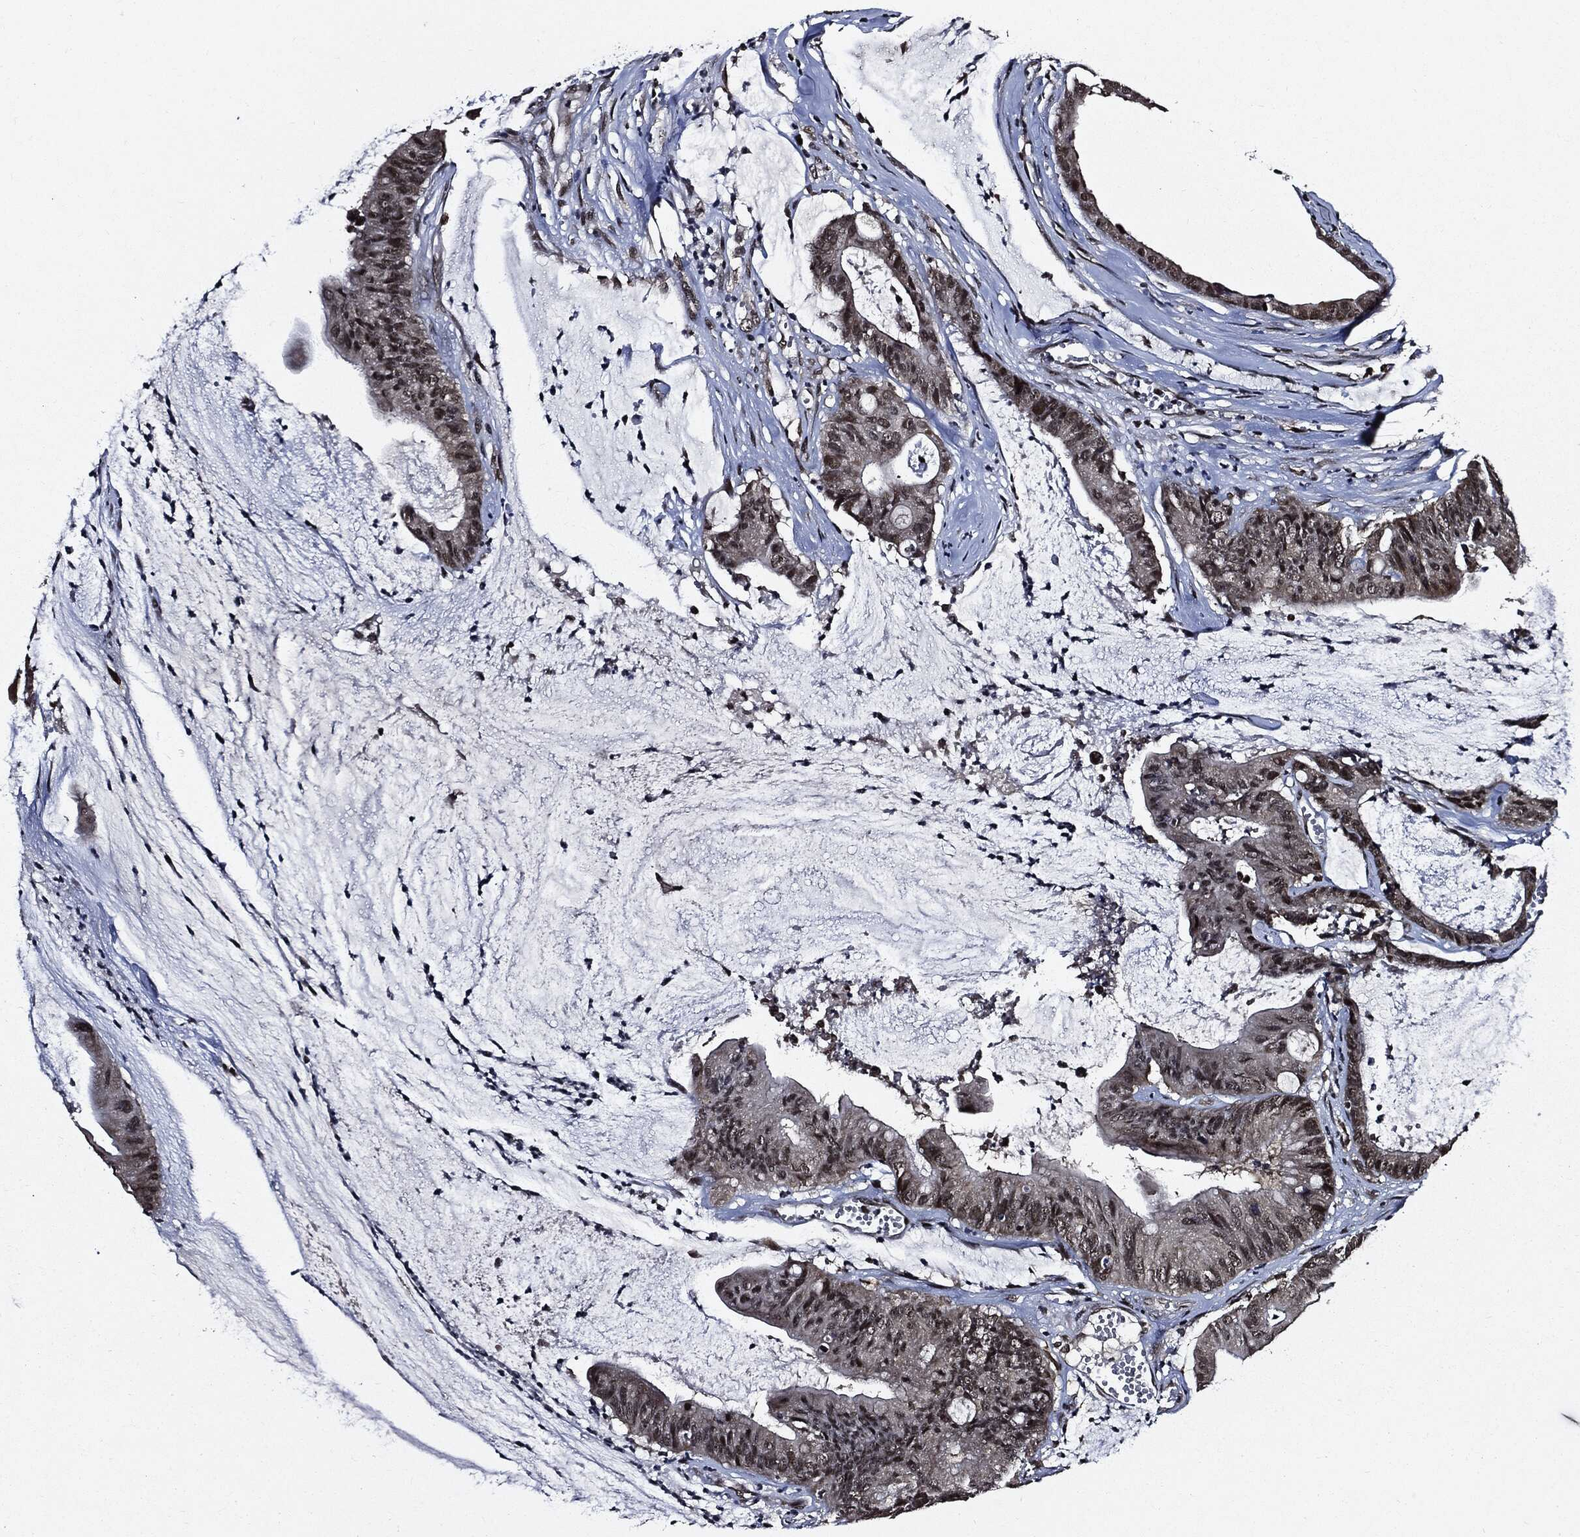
{"staining": {"intensity": "moderate", "quantity": "25%-75%", "location": "nuclear"}, "tissue": "colorectal cancer", "cell_type": "Tumor cells", "image_type": "cancer", "snomed": [{"axis": "morphology", "description": "Adenocarcinoma, NOS"}, {"axis": "topography", "description": "Colon"}], "caption": "Tumor cells demonstrate medium levels of moderate nuclear staining in about 25%-75% of cells in human colorectal cancer.", "gene": "SUGT1", "patient": {"sex": "female", "age": 69}}